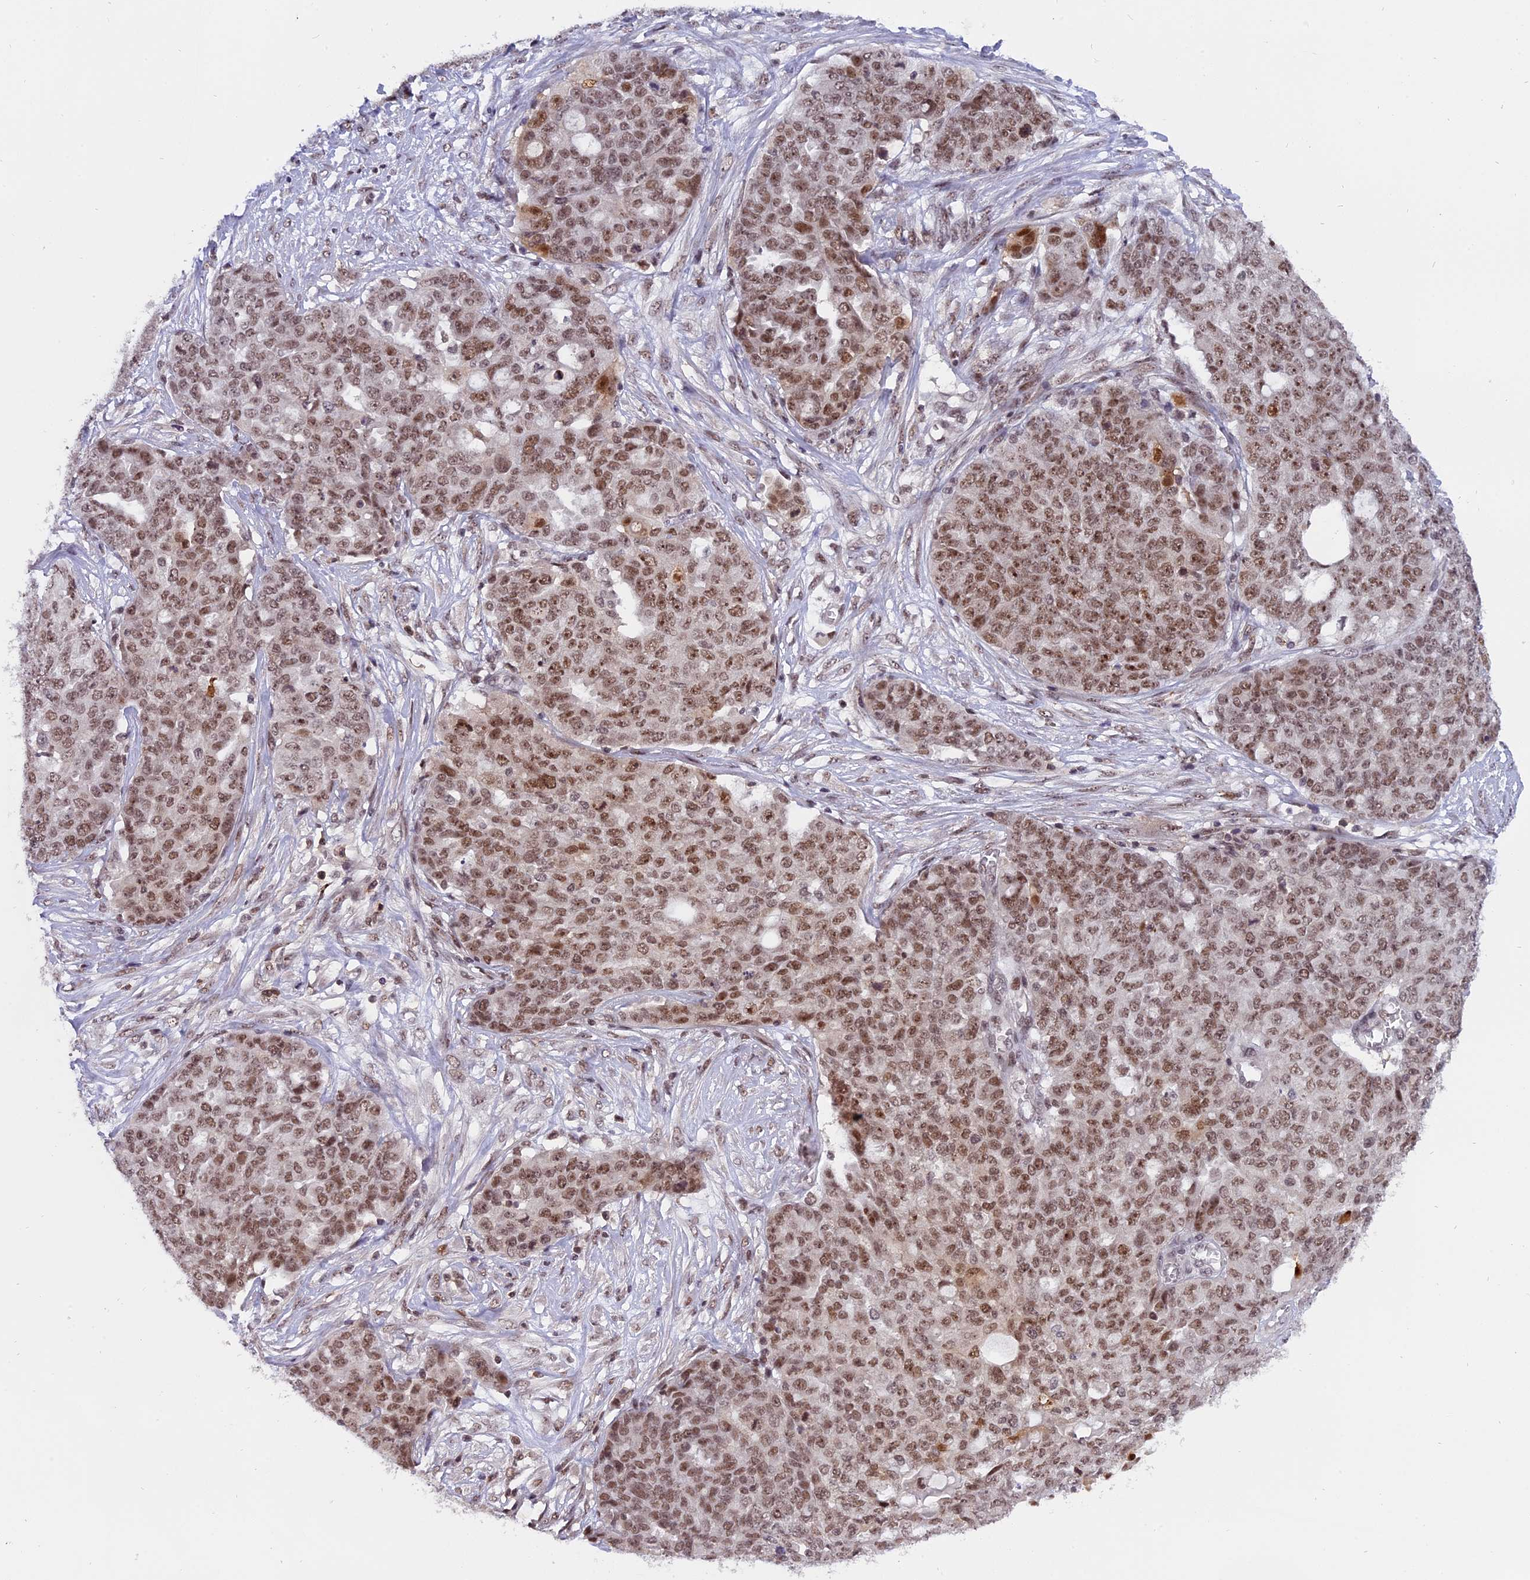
{"staining": {"intensity": "moderate", "quantity": ">75%", "location": "nuclear"}, "tissue": "ovarian cancer", "cell_type": "Tumor cells", "image_type": "cancer", "snomed": [{"axis": "morphology", "description": "Cystadenocarcinoma, serous, NOS"}, {"axis": "topography", "description": "Soft tissue"}, {"axis": "topography", "description": "Ovary"}], "caption": "Tumor cells display medium levels of moderate nuclear positivity in about >75% of cells in human ovarian cancer. (Brightfield microscopy of DAB IHC at high magnification).", "gene": "TADA3", "patient": {"sex": "female", "age": 57}}